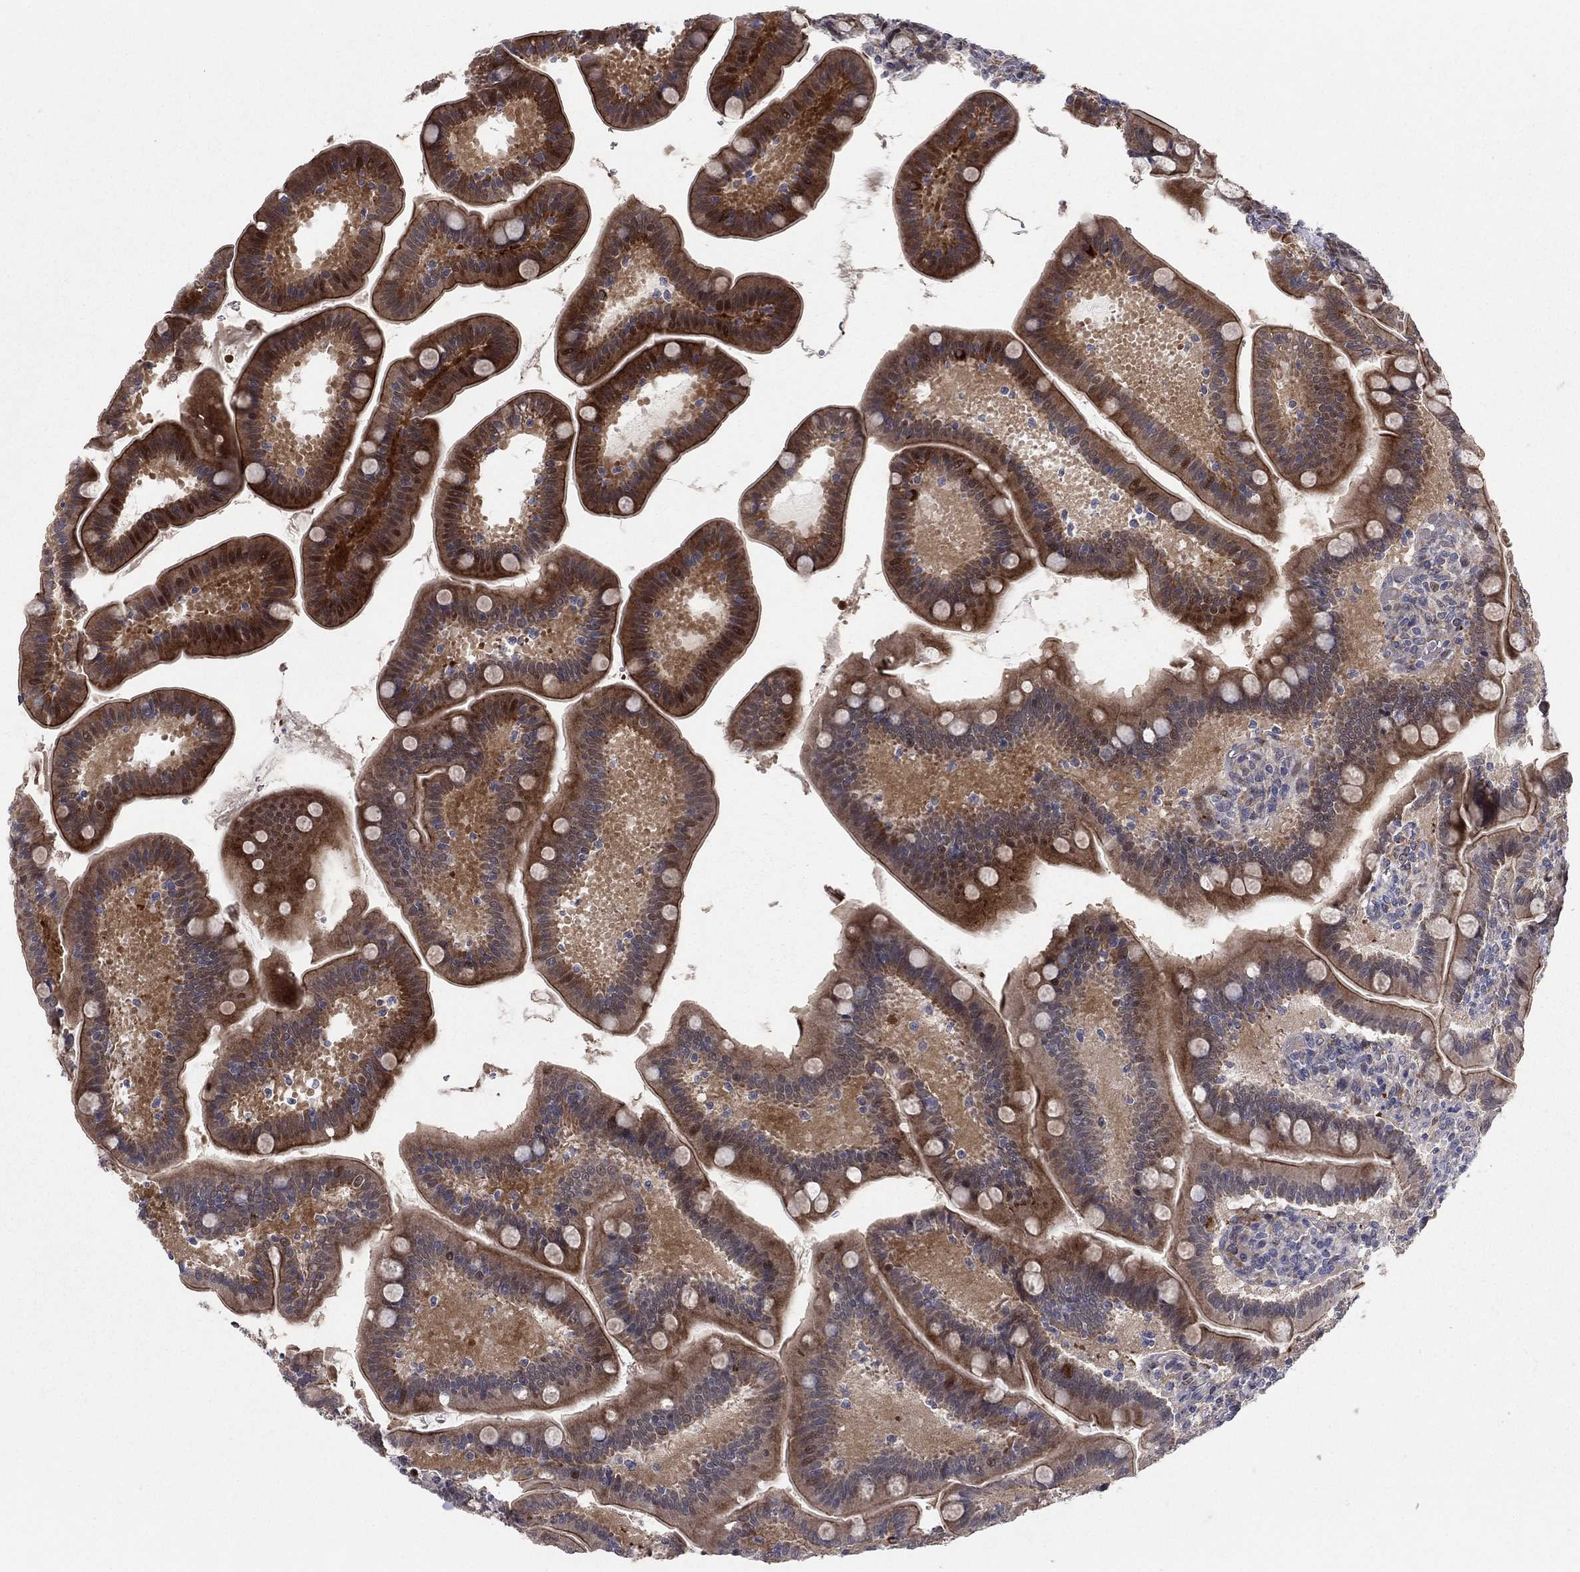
{"staining": {"intensity": "strong", "quantity": "25%-75%", "location": "cytoplasmic/membranous,nuclear"}, "tissue": "small intestine", "cell_type": "Glandular cells", "image_type": "normal", "snomed": [{"axis": "morphology", "description": "Normal tissue, NOS"}, {"axis": "topography", "description": "Small intestine"}], "caption": "Protein expression analysis of normal human small intestine reveals strong cytoplasmic/membranous,nuclear expression in approximately 25%-75% of glandular cells. (brown staining indicates protein expression, while blue staining denotes nuclei).", "gene": "BCL11A", "patient": {"sex": "male", "age": 66}}